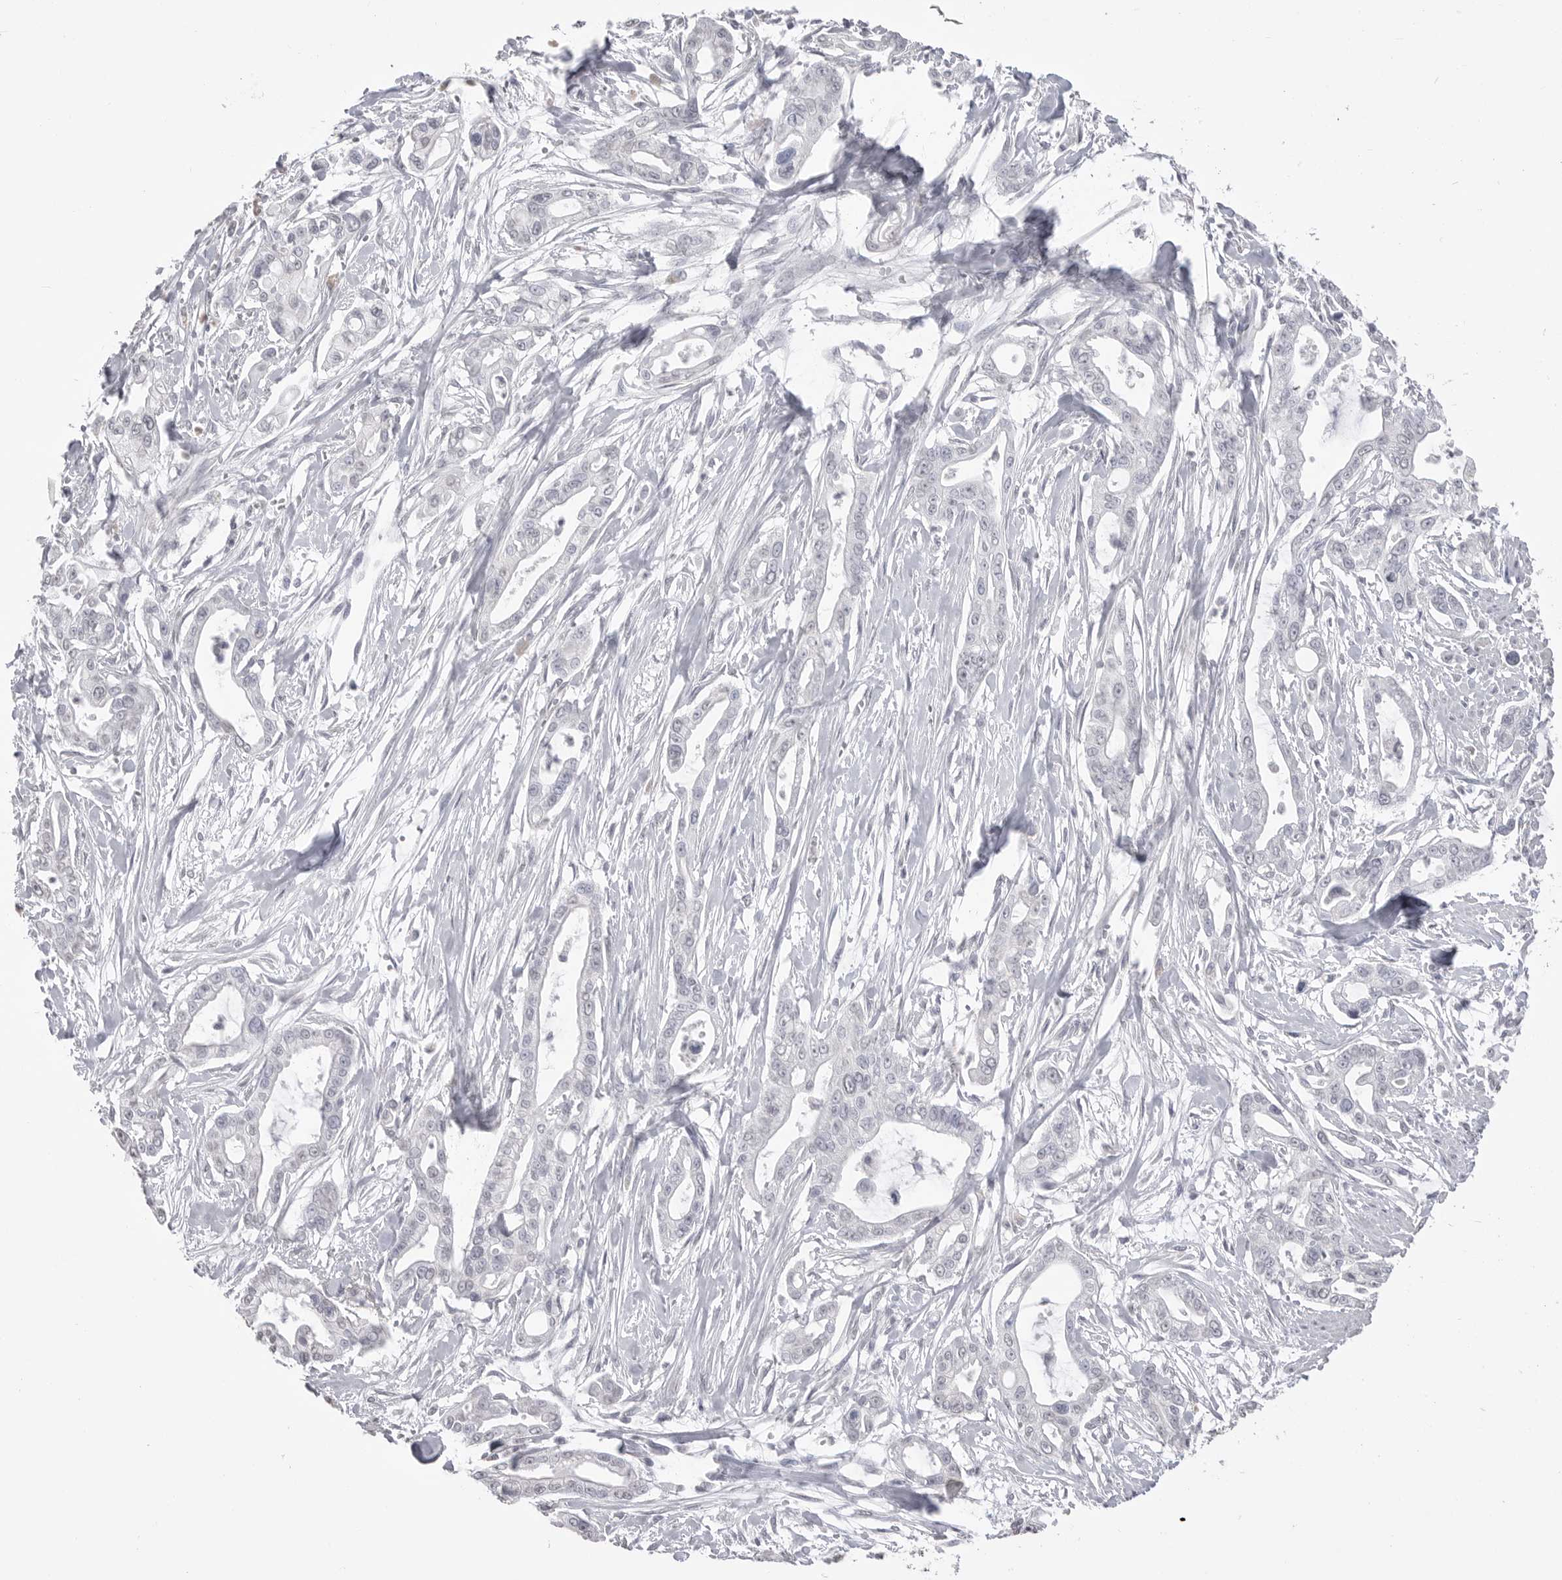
{"staining": {"intensity": "negative", "quantity": "none", "location": "none"}, "tissue": "pancreatic cancer", "cell_type": "Tumor cells", "image_type": "cancer", "snomed": [{"axis": "morphology", "description": "Adenocarcinoma, NOS"}, {"axis": "topography", "description": "Pancreas"}], "caption": "The micrograph demonstrates no staining of tumor cells in pancreatic cancer (adenocarcinoma). (DAB (3,3'-diaminobenzidine) immunohistochemistry, high magnification).", "gene": "ICAM5", "patient": {"sex": "male", "age": 68}}